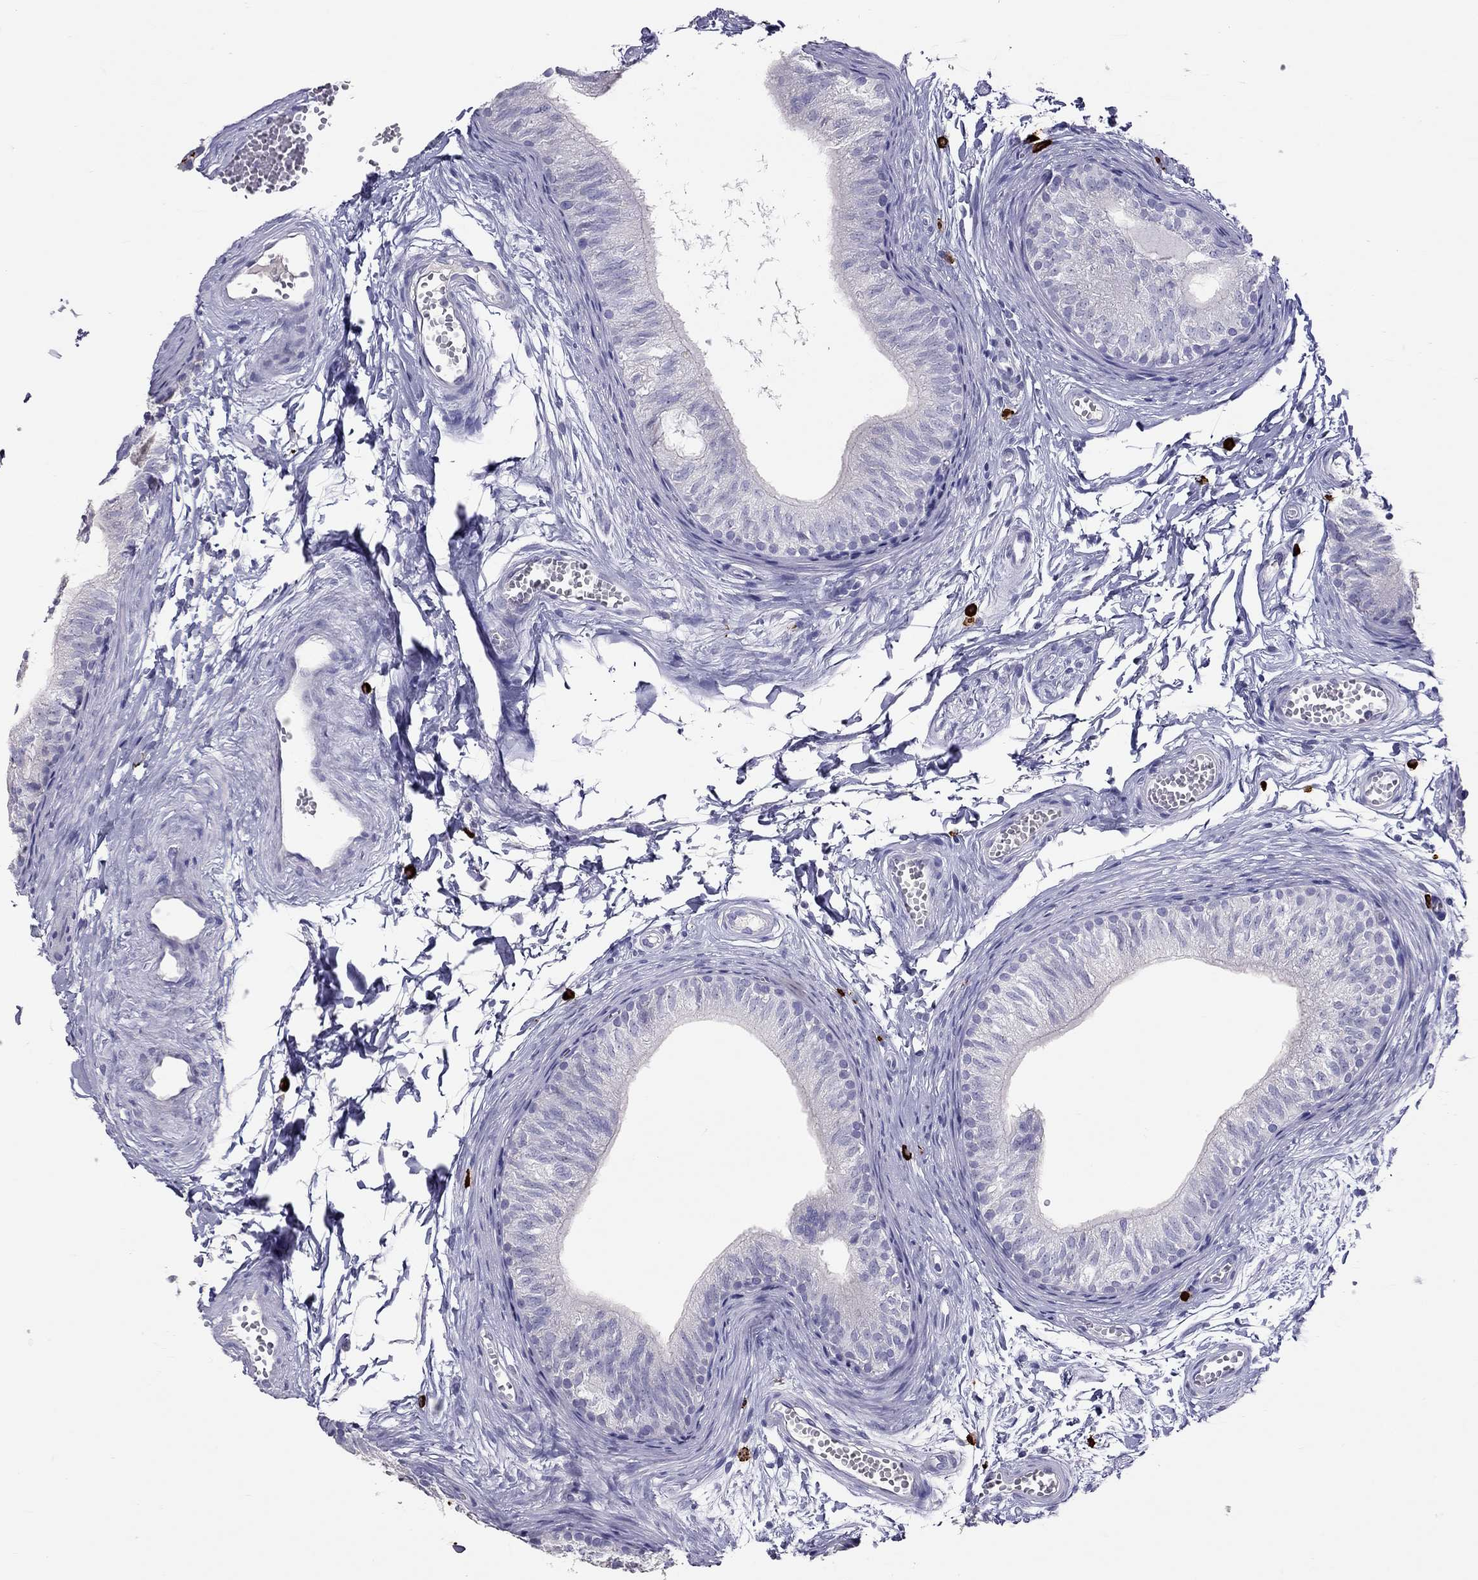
{"staining": {"intensity": "negative", "quantity": "none", "location": "none"}, "tissue": "epididymis", "cell_type": "Glandular cells", "image_type": "normal", "snomed": [{"axis": "morphology", "description": "Normal tissue, NOS"}, {"axis": "topography", "description": "Epididymis"}], "caption": "DAB (3,3'-diaminobenzidine) immunohistochemical staining of benign epididymis exhibits no significant expression in glandular cells.", "gene": "IL17REL", "patient": {"sex": "male", "age": 22}}